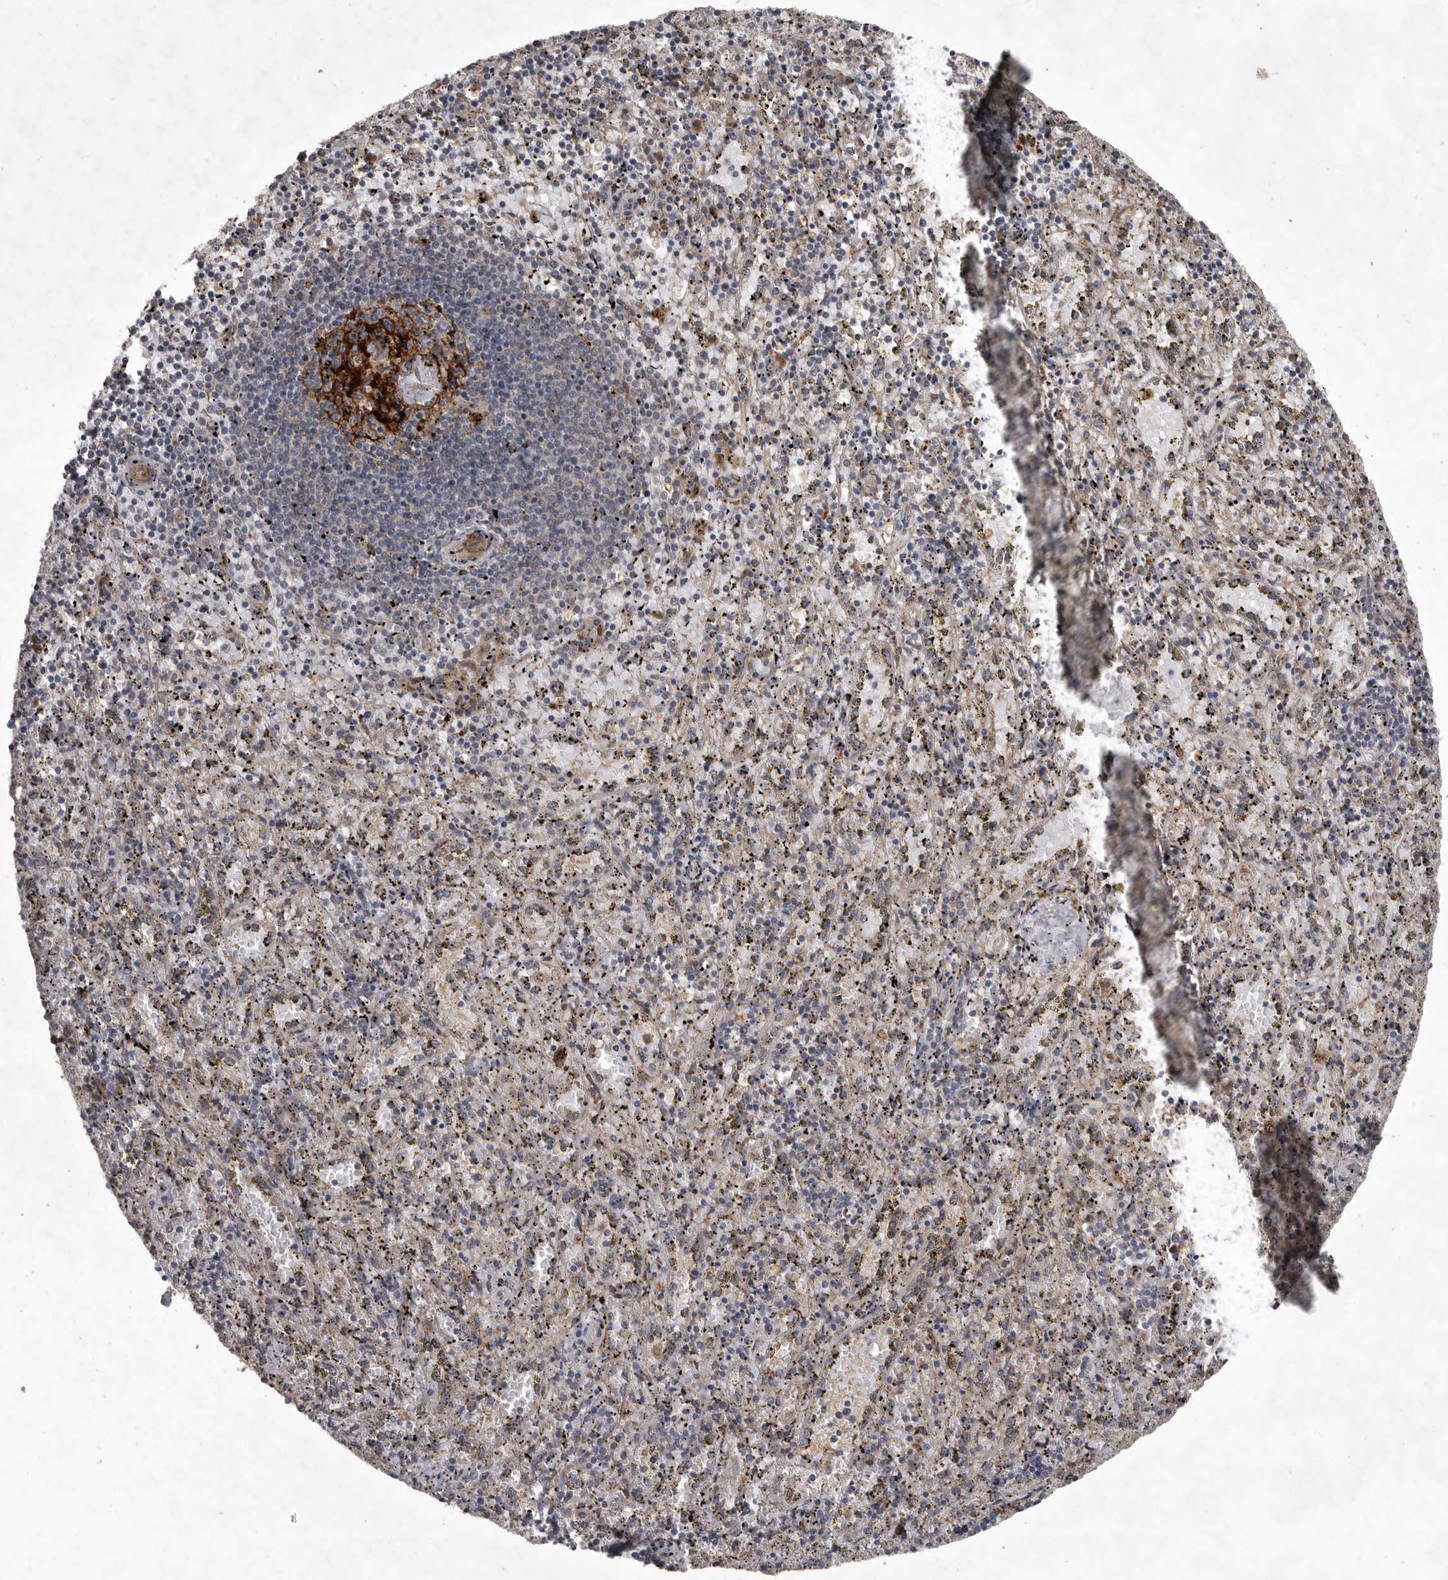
{"staining": {"intensity": "weak", "quantity": "25%-75%", "location": "cytoplasmic/membranous"}, "tissue": "spleen", "cell_type": "Cells in red pulp", "image_type": "normal", "snomed": [{"axis": "morphology", "description": "Normal tissue, NOS"}, {"axis": "topography", "description": "Spleen"}], "caption": "Protein staining of benign spleen displays weak cytoplasmic/membranous positivity in approximately 25%-75% of cells in red pulp. (Brightfield microscopy of DAB IHC at high magnification).", "gene": "GPR31", "patient": {"sex": "male", "age": 11}}